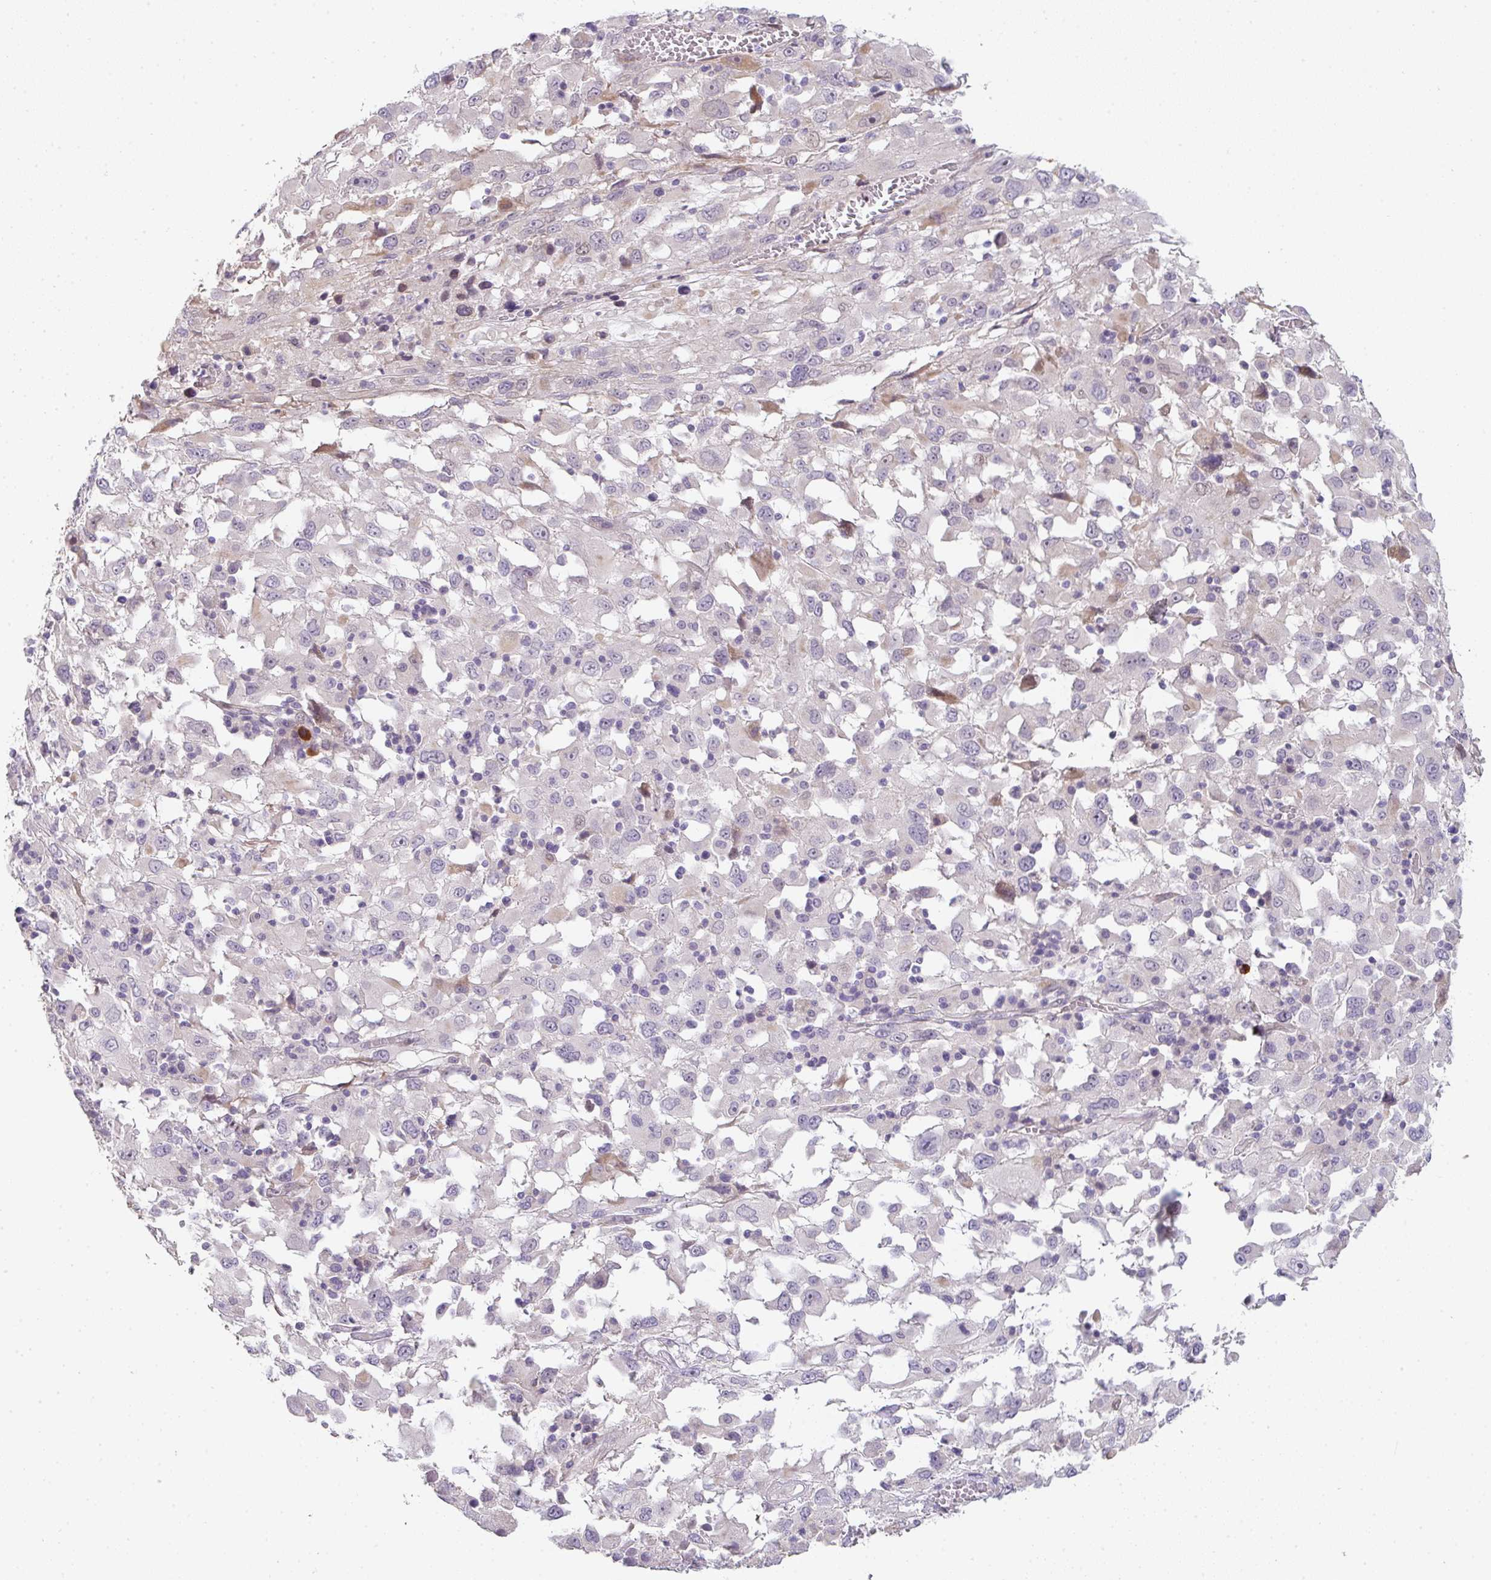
{"staining": {"intensity": "moderate", "quantity": "<25%", "location": "cytoplasmic/membranous"}, "tissue": "melanoma", "cell_type": "Tumor cells", "image_type": "cancer", "snomed": [{"axis": "morphology", "description": "Malignant melanoma, Metastatic site"}, {"axis": "topography", "description": "Soft tissue"}], "caption": "Immunohistochemical staining of human melanoma displays low levels of moderate cytoplasmic/membranous expression in about <25% of tumor cells.", "gene": "TNFRSF10A", "patient": {"sex": "male", "age": 50}}